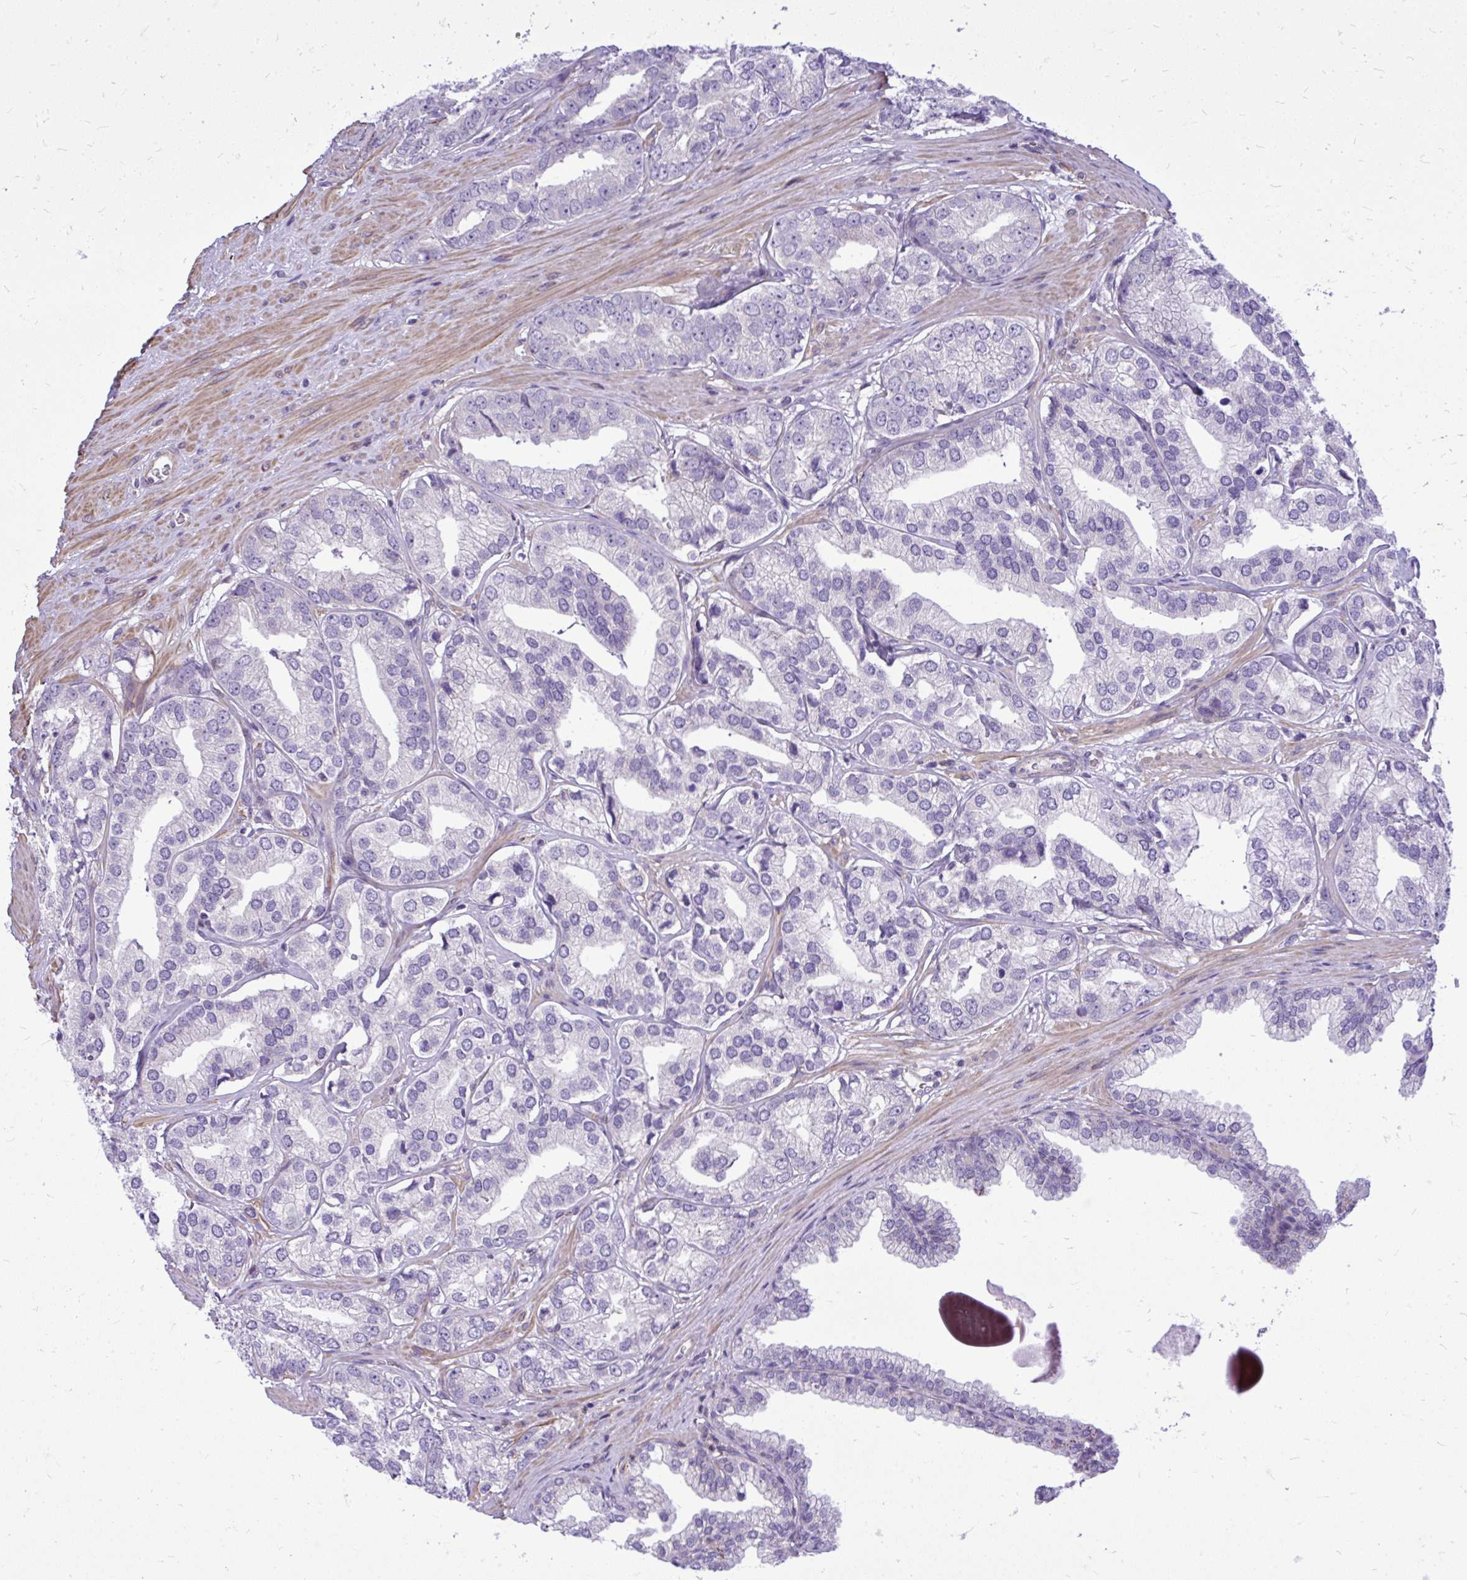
{"staining": {"intensity": "negative", "quantity": "none", "location": "none"}, "tissue": "prostate cancer", "cell_type": "Tumor cells", "image_type": "cancer", "snomed": [{"axis": "morphology", "description": "Adenocarcinoma, High grade"}, {"axis": "topography", "description": "Prostate"}], "caption": "Protein analysis of prostate adenocarcinoma (high-grade) exhibits no significant positivity in tumor cells.", "gene": "GRK4", "patient": {"sex": "male", "age": 58}}